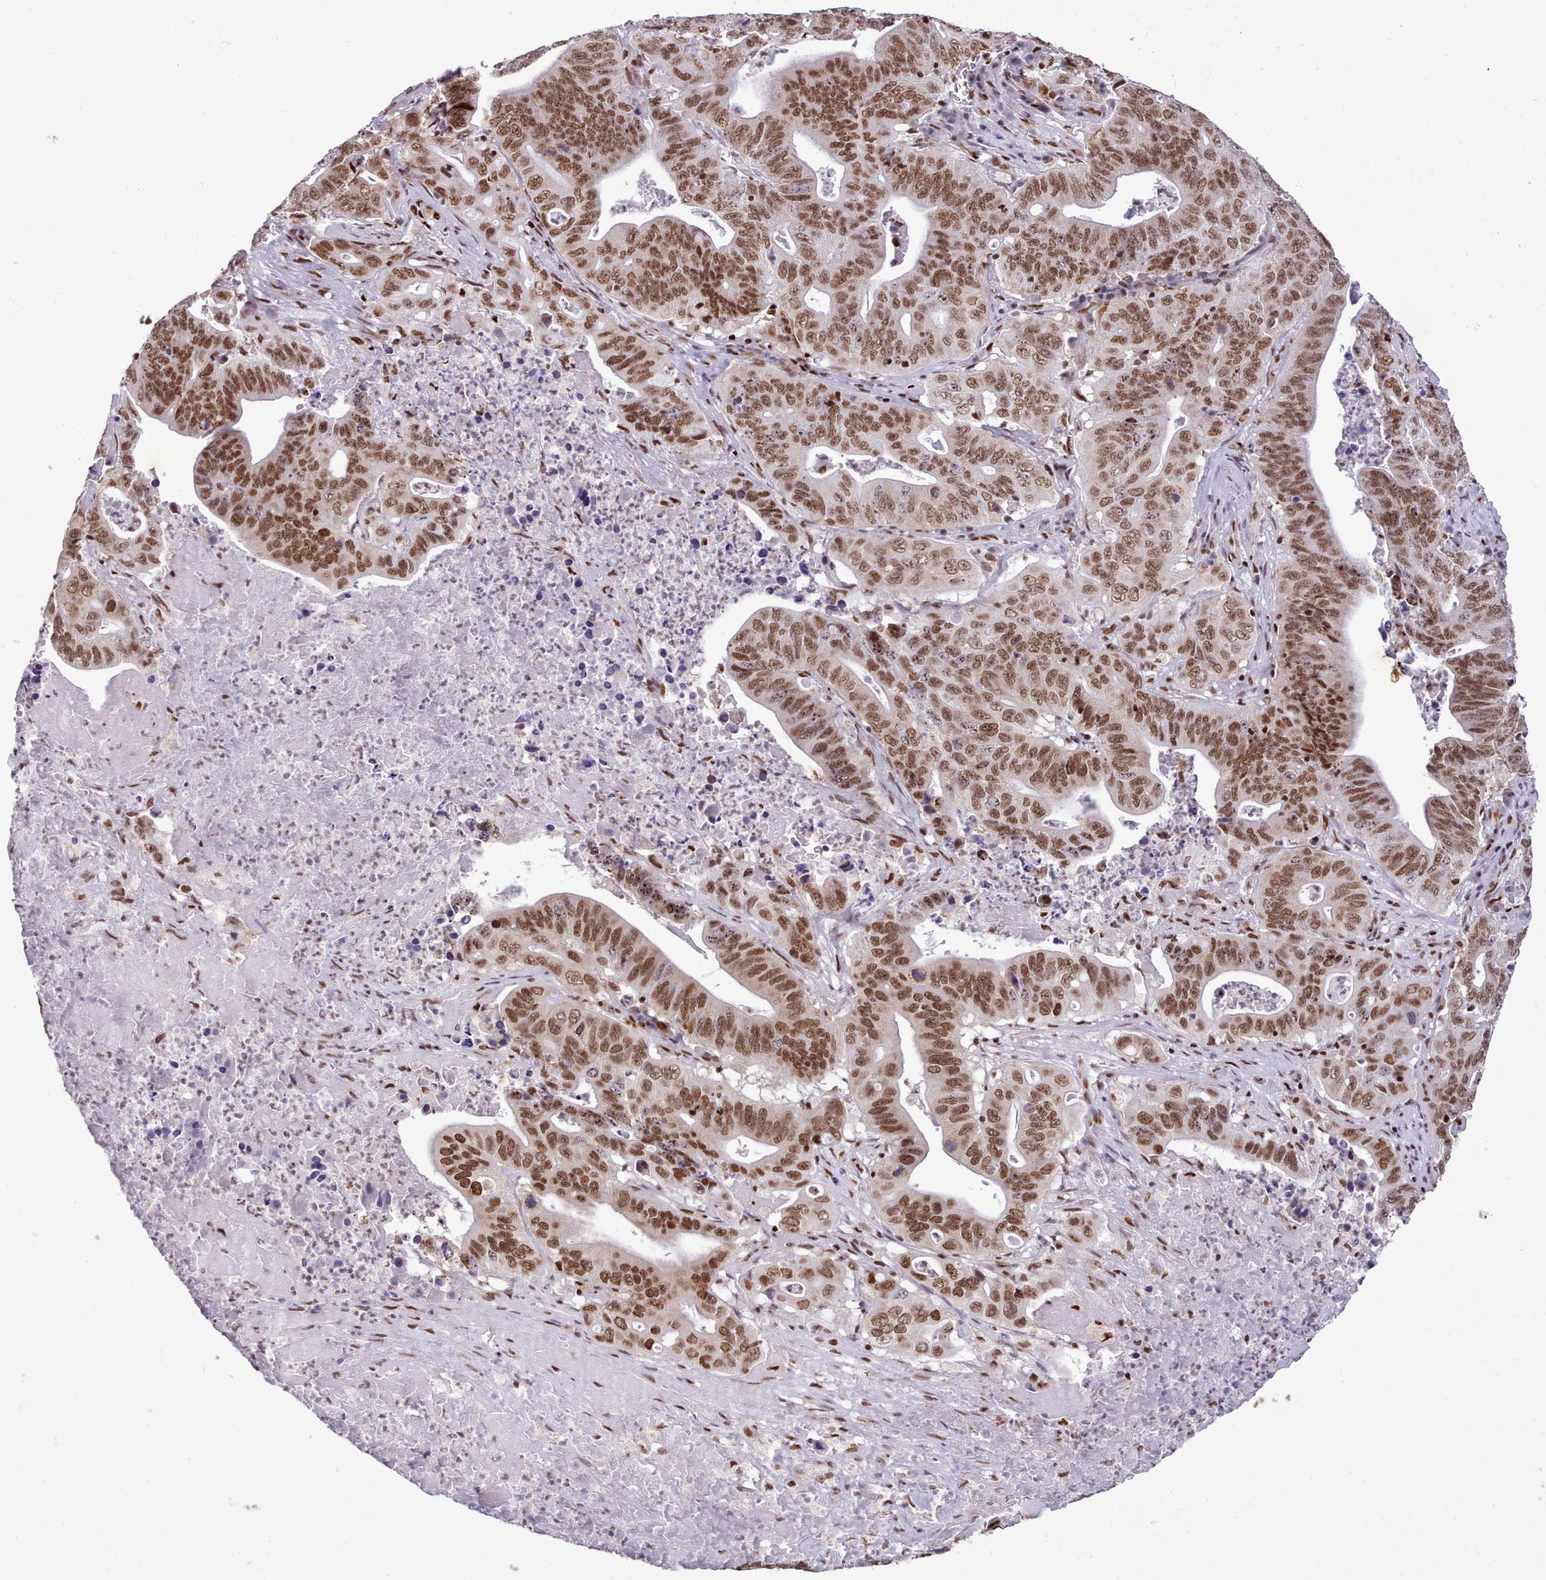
{"staining": {"intensity": "strong", "quantity": ">75%", "location": "nuclear"}, "tissue": "lung cancer", "cell_type": "Tumor cells", "image_type": "cancer", "snomed": [{"axis": "morphology", "description": "Adenocarcinoma, NOS"}, {"axis": "topography", "description": "Lung"}], "caption": "Immunohistochemistry (IHC) of human lung cancer reveals high levels of strong nuclear positivity in approximately >75% of tumor cells.", "gene": "TAF15", "patient": {"sex": "female", "age": 60}}